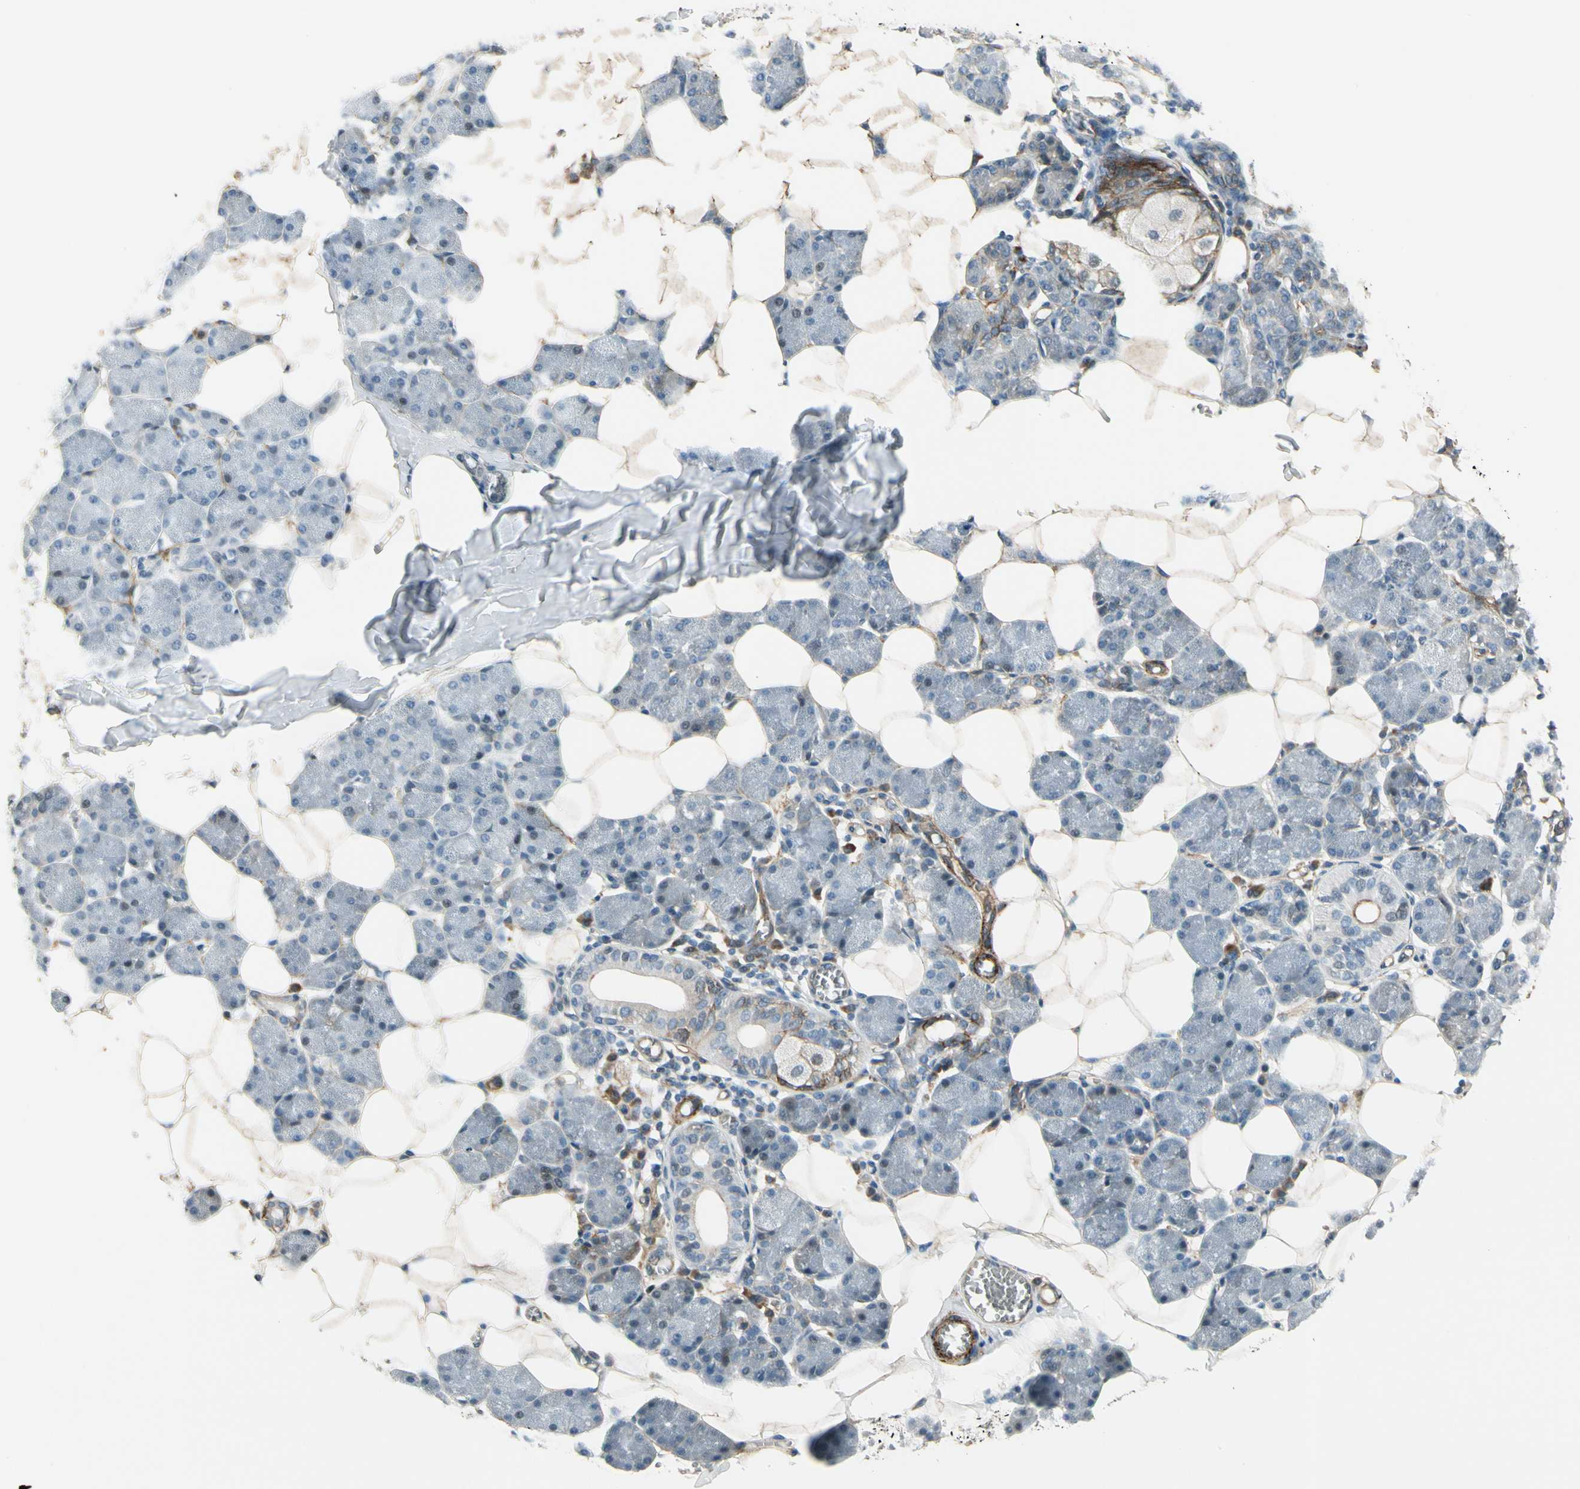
{"staining": {"intensity": "weak", "quantity": "<25%", "location": "cytoplasmic/membranous"}, "tissue": "salivary gland", "cell_type": "Glandular cells", "image_type": "normal", "snomed": [{"axis": "morphology", "description": "Normal tissue, NOS"}, {"axis": "morphology", "description": "Adenoma, NOS"}, {"axis": "topography", "description": "Salivary gland"}], "caption": "Glandular cells show no significant positivity in normal salivary gland. Brightfield microscopy of IHC stained with DAB (3,3'-diaminobenzidine) (brown) and hematoxylin (blue), captured at high magnification.", "gene": "MCAM", "patient": {"sex": "female", "age": 32}}